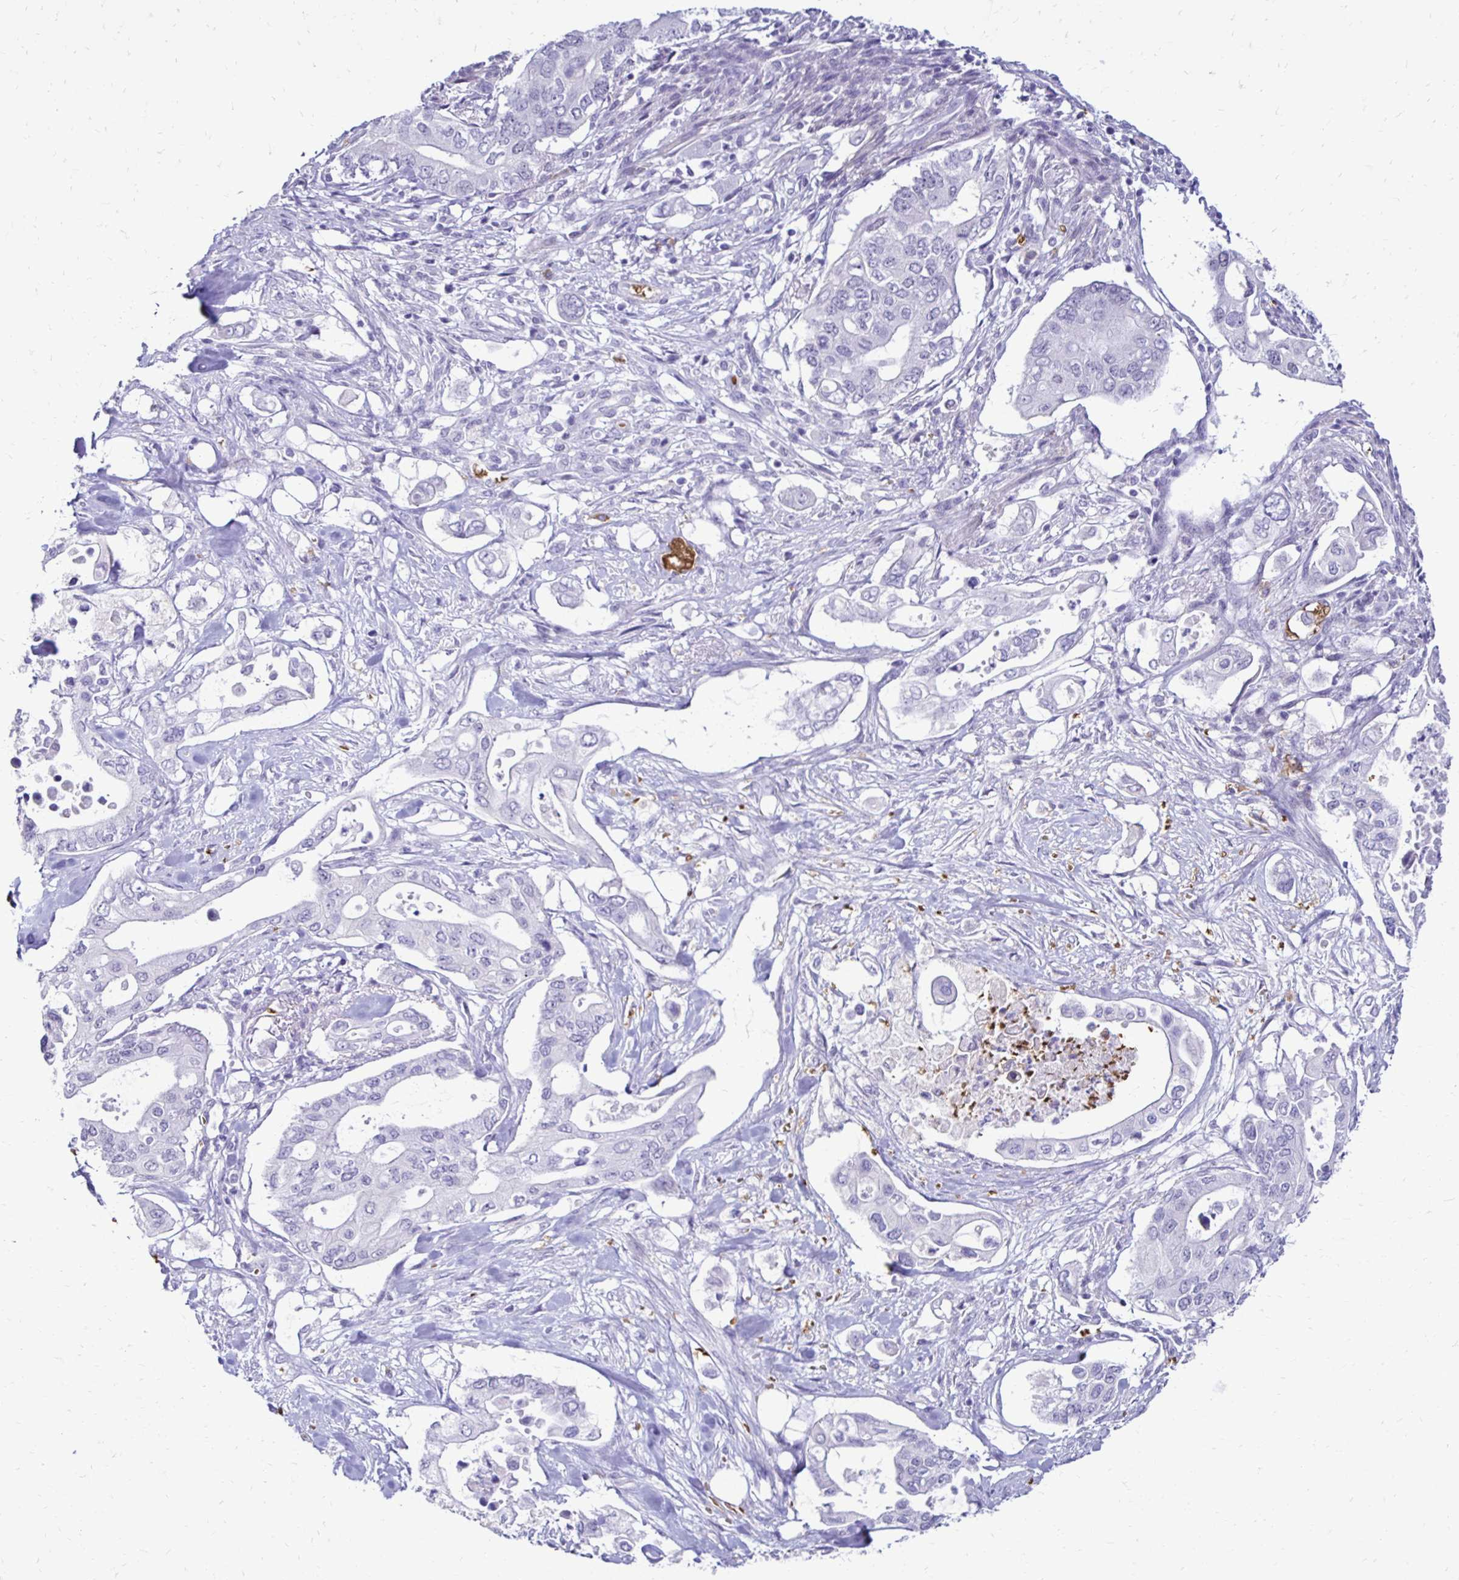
{"staining": {"intensity": "negative", "quantity": "none", "location": "none"}, "tissue": "pancreatic cancer", "cell_type": "Tumor cells", "image_type": "cancer", "snomed": [{"axis": "morphology", "description": "Adenocarcinoma, NOS"}, {"axis": "topography", "description": "Pancreas"}], "caption": "DAB immunohistochemical staining of pancreatic cancer (adenocarcinoma) displays no significant expression in tumor cells.", "gene": "RHBDL3", "patient": {"sex": "female", "age": 63}}